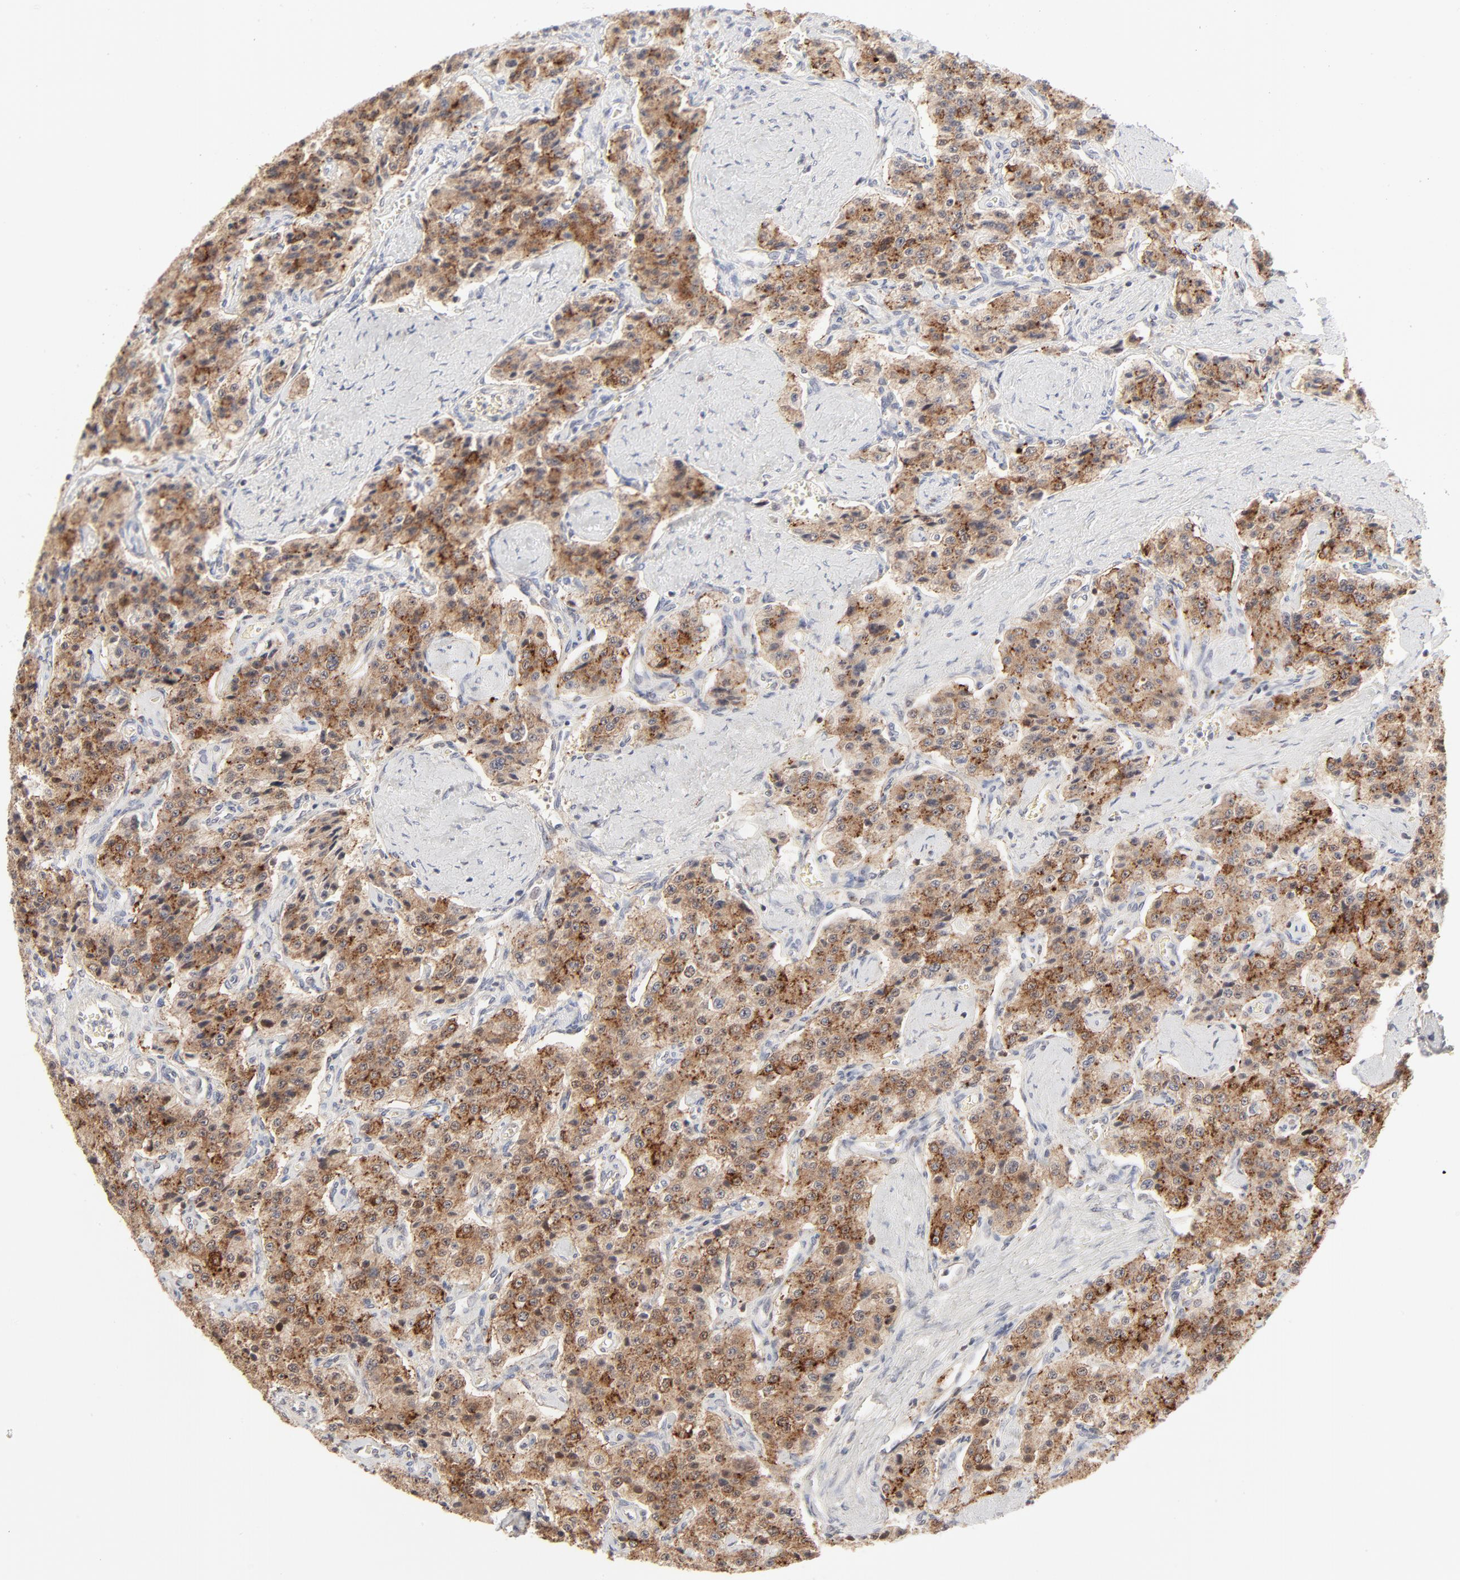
{"staining": {"intensity": "weak", "quantity": "25%-75%", "location": "cytoplasmic/membranous"}, "tissue": "carcinoid", "cell_type": "Tumor cells", "image_type": "cancer", "snomed": [{"axis": "morphology", "description": "Carcinoid, malignant, NOS"}, {"axis": "topography", "description": "Small intestine"}], "caption": "Human malignant carcinoid stained with a protein marker shows weak staining in tumor cells.", "gene": "CDK6", "patient": {"sex": "male", "age": 52}}